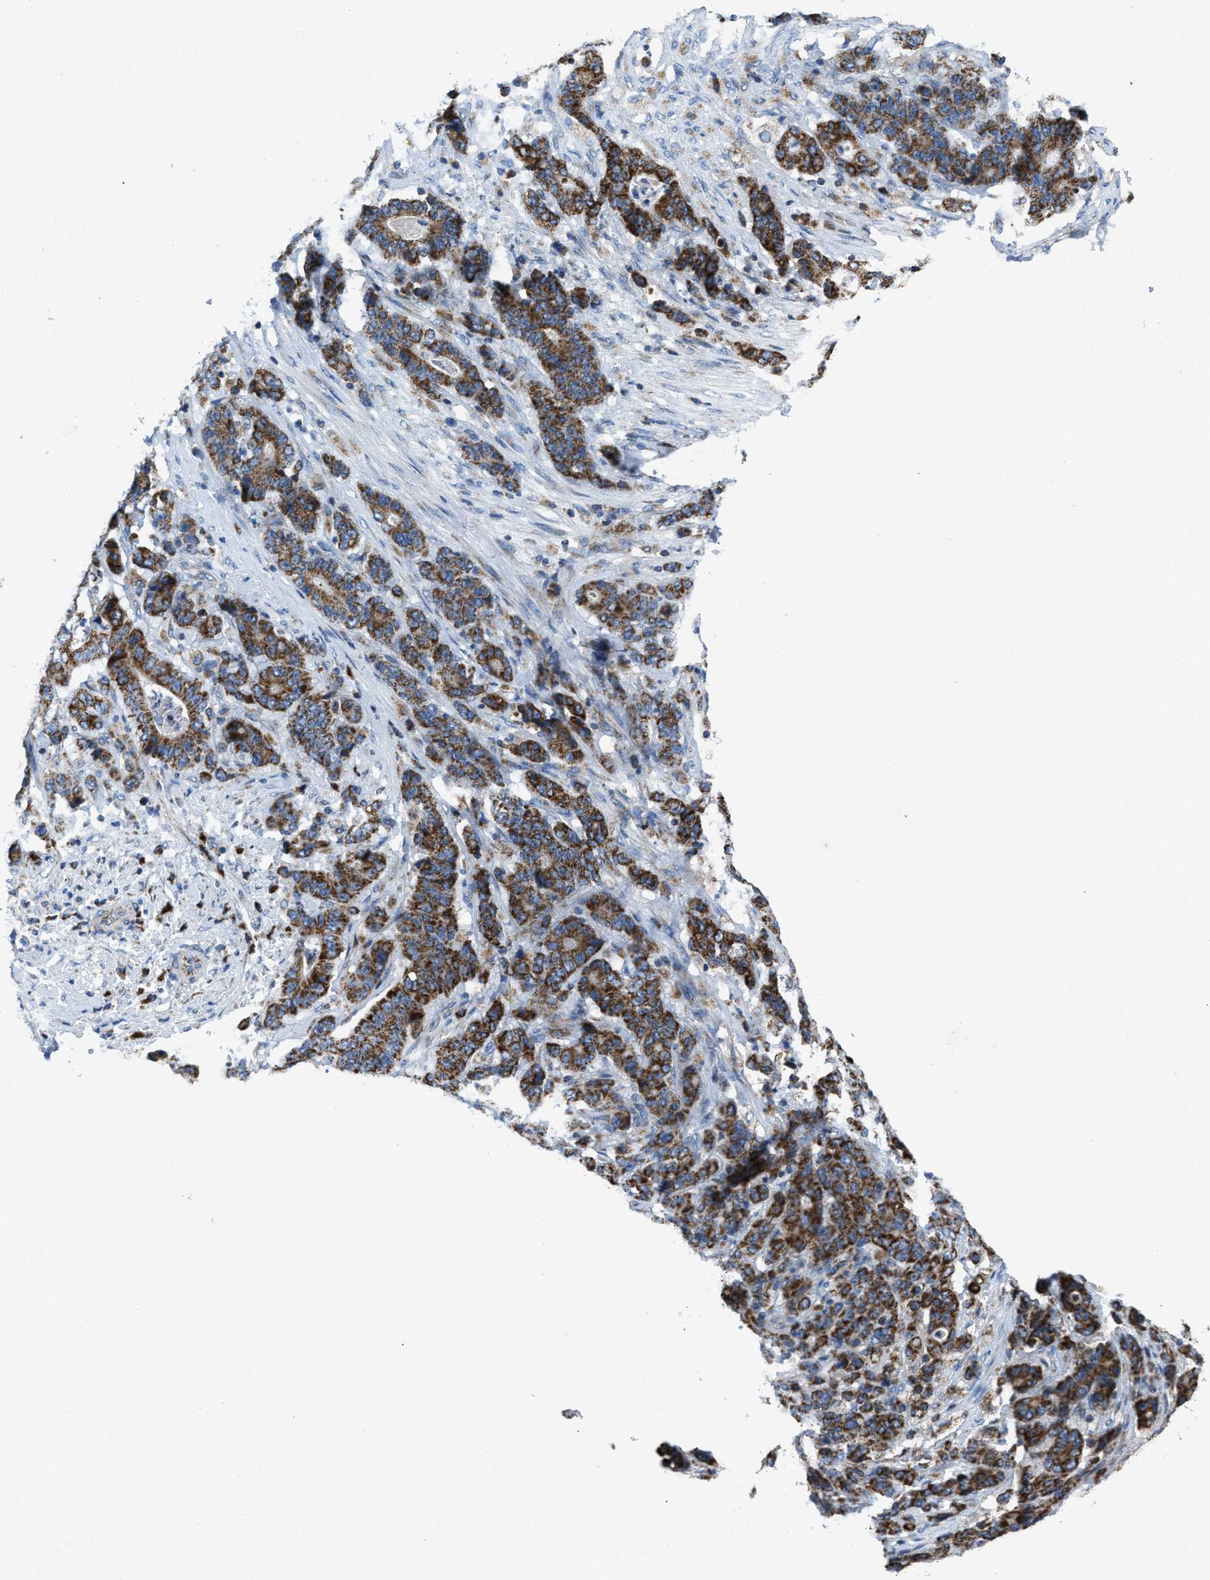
{"staining": {"intensity": "strong", "quantity": ">75%", "location": "cytoplasmic/membranous"}, "tissue": "stomach cancer", "cell_type": "Tumor cells", "image_type": "cancer", "snomed": [{"axis": "morphology", "description": "Adenocarcinoma, NOS"}, {"axis": "topography", "description": "Stomach"}], "caption": "A photomicrograph of stomach adenocarcinoma stained for a protein shows strong cytoplasmic/membranous brown staining in tumor cells.", "gene": "ETFB", "patient": {"sex": "female", "age": 73}}